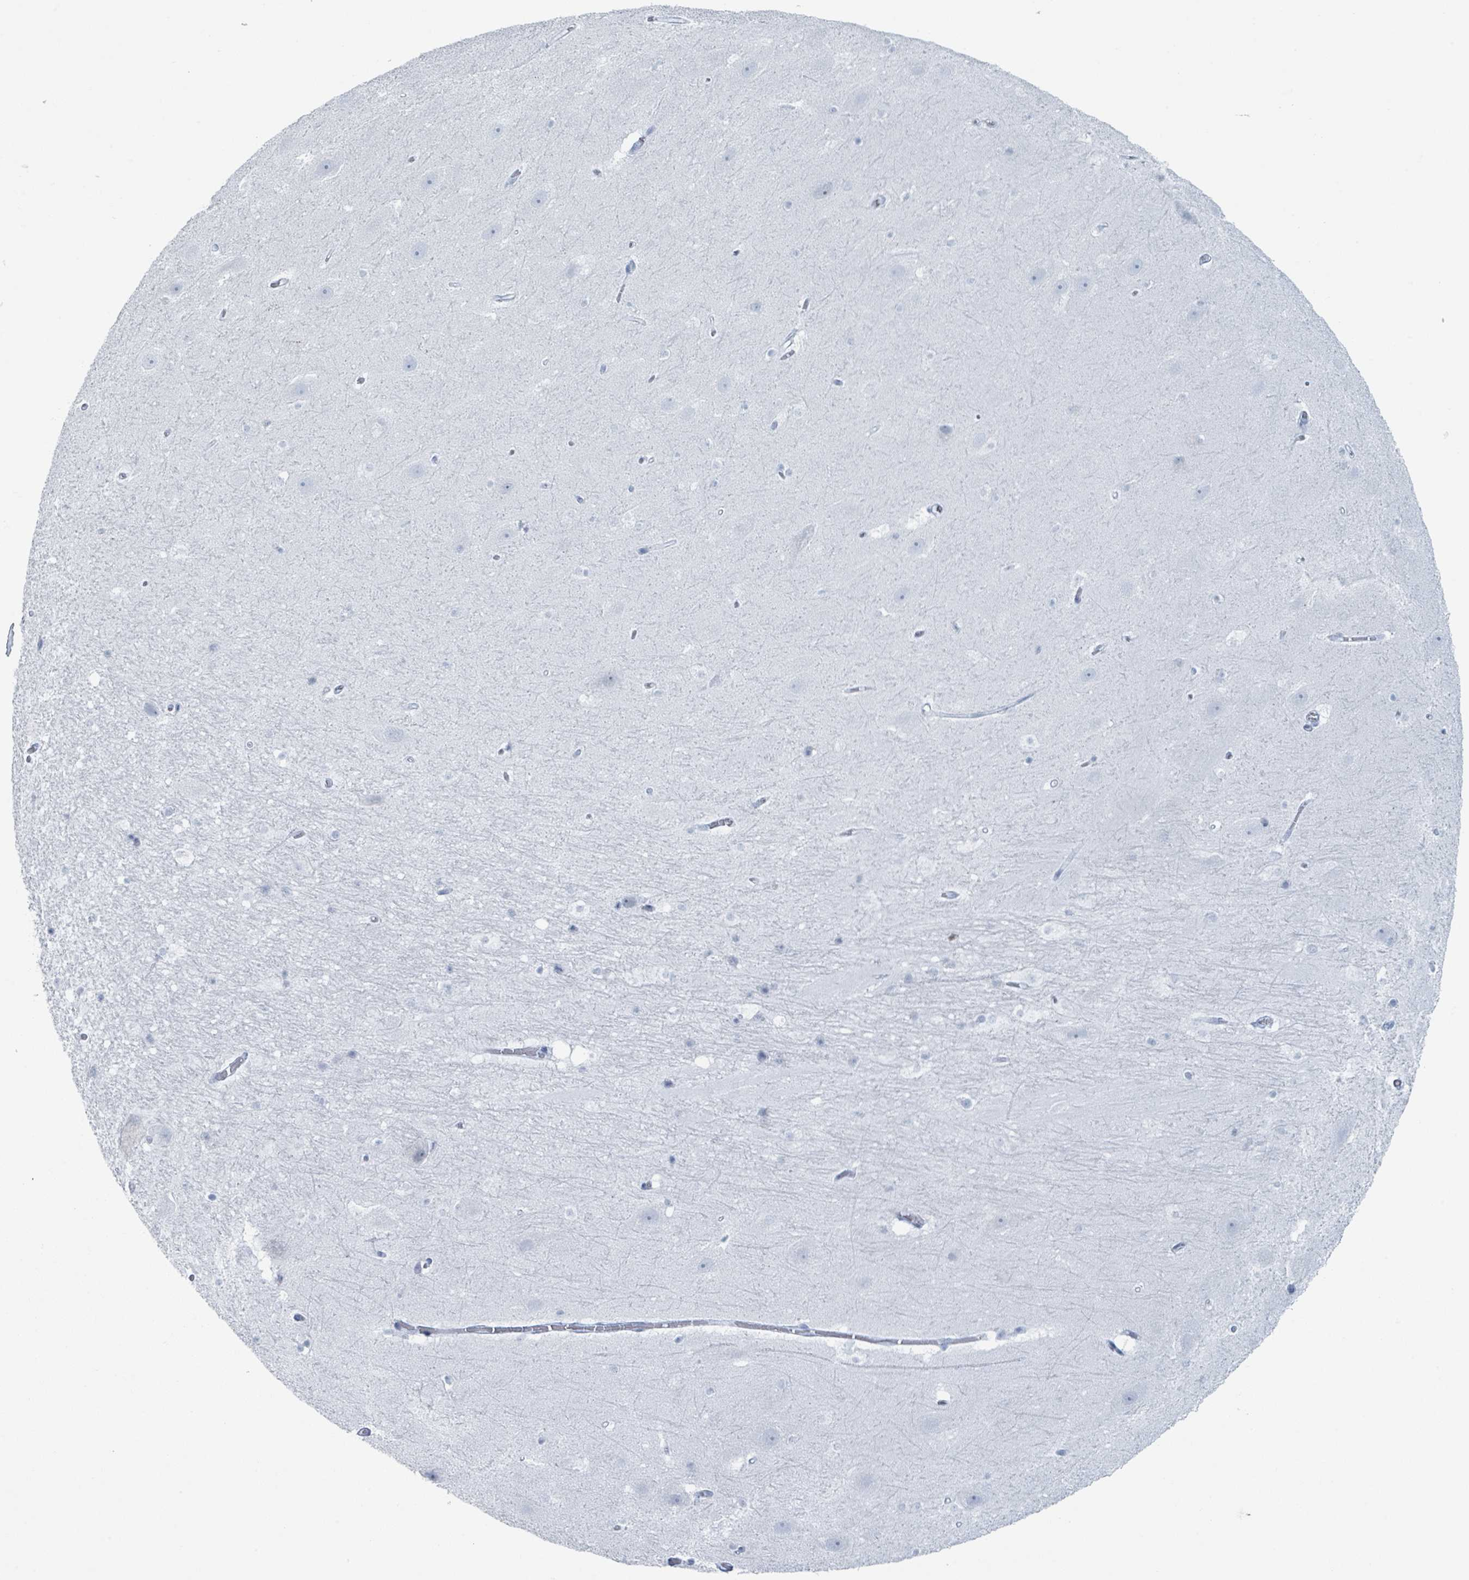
{"staining": {"intensity": "negative", "quantity": "none", "location": "none"}, "tissue": "hippocampus", "cell_type": "Glial cells", "image_type": "normal", "snomed": [{"axis": "morphology", "description": "Normal tissue, NOS"}, {"axis": "topography", "description": "Hippocampus"}], "caption": "A high-resolution image shows IHC staining of normal hippocampus, which reveals no significant staining in glial cells.", "gene": "GPR15LG", "patient": {"sex": "male", "age": 37}}